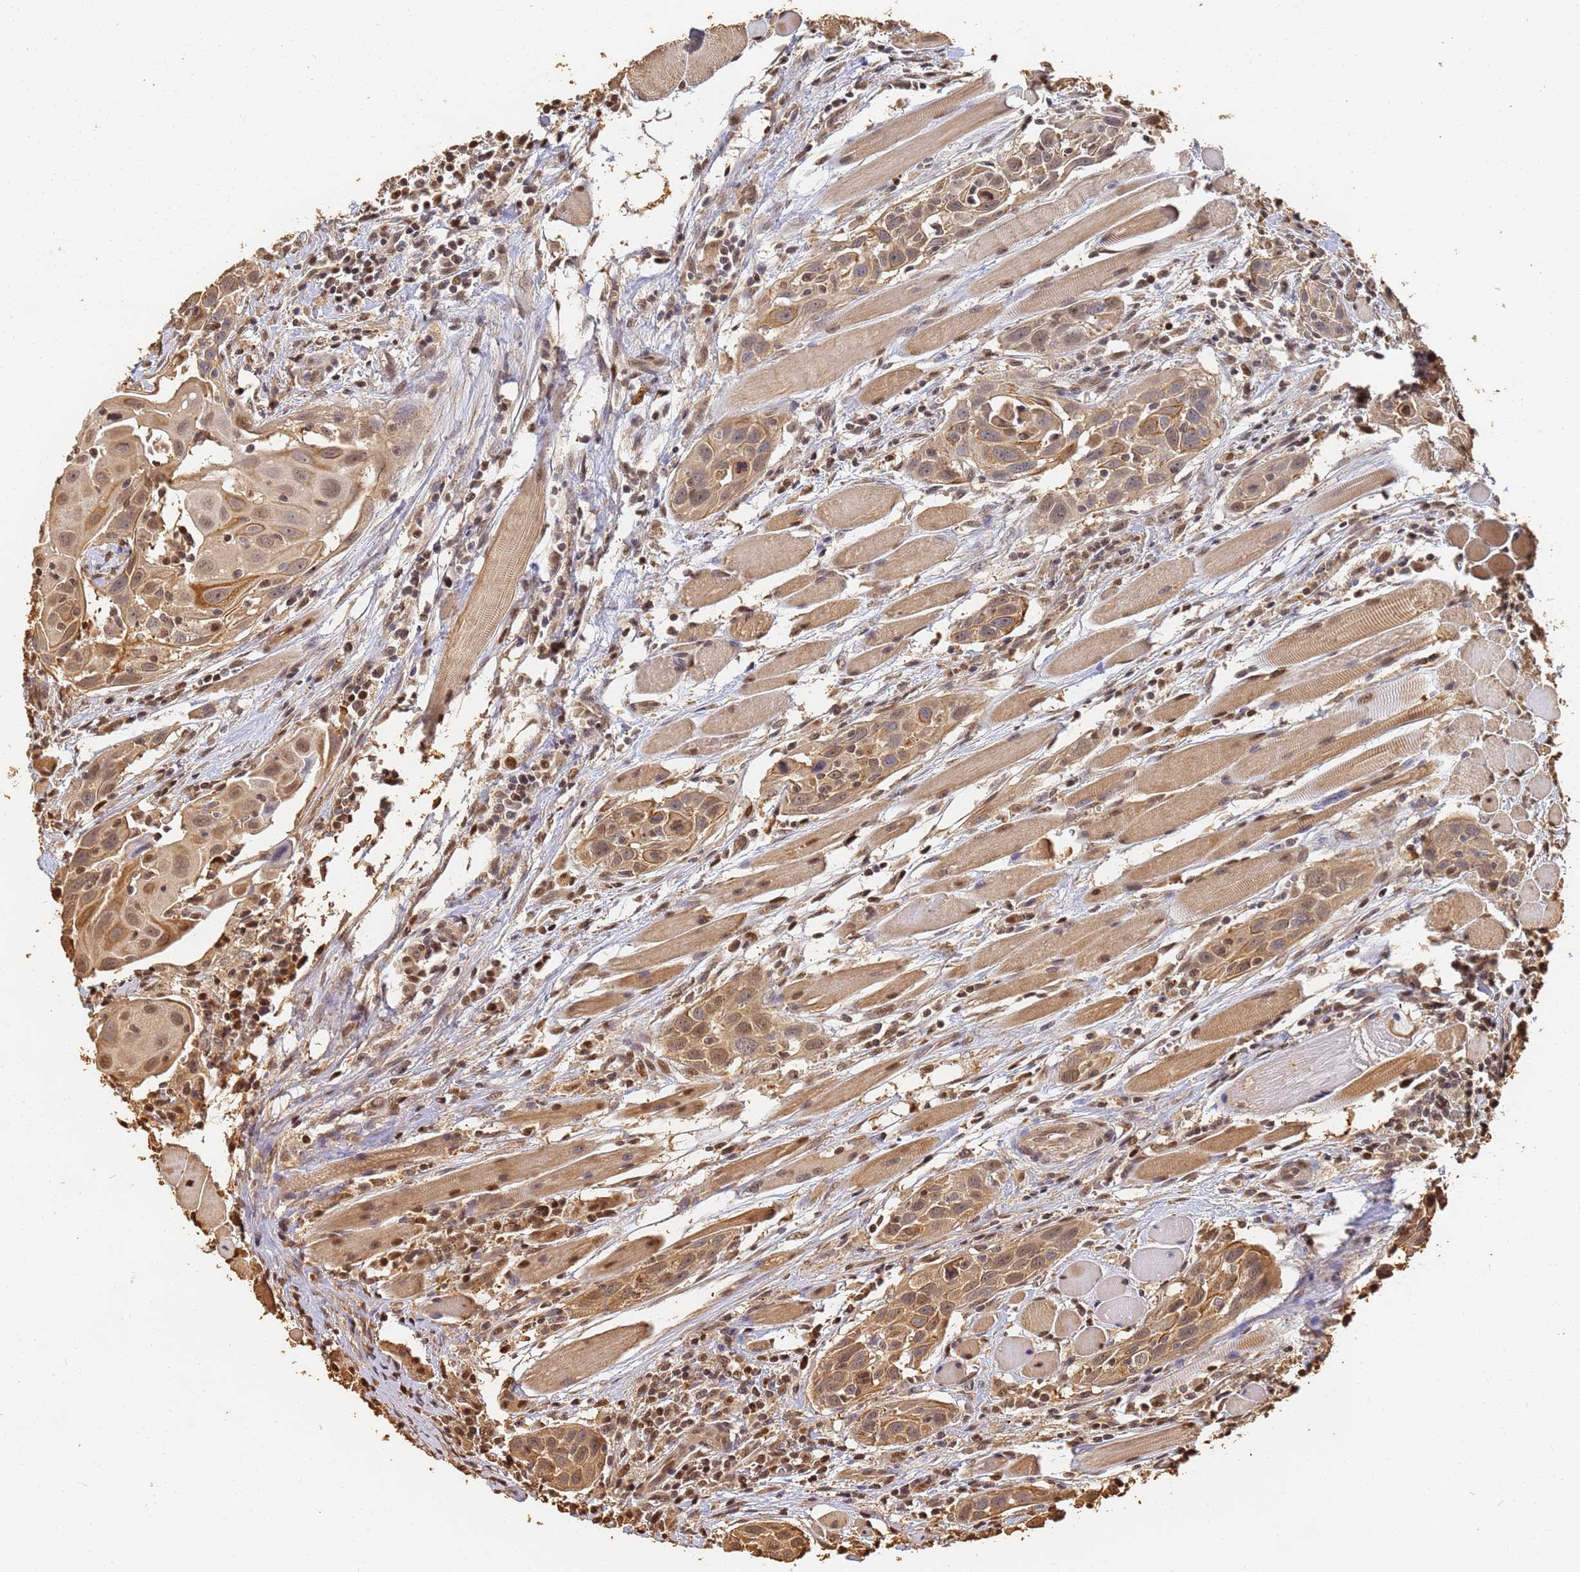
{"staining": {"intensity": "moderate", "quantity": ">75%", "location": "cytoplasmic/membranous,nuclear"}, "tissue": "head and neck cancer", "cell_type": "Tumor cells", "image_type": "cancer", "snomed": [{"axis": "morphology", "description": "Squamous cell carcinoma, NOS"}, {"axis": "topography", "description": "Oral tissue"}, {"axis": "topography", "description": "Head-Neck"}], "caption": "Squamous cell carcinoma (head and neck) stained with a brown dye shows moderate cytoplasmic/membranous and nuclear positive expression in about >75% of tumor cells.", "gene": "JAK2", "patient": {"sex": "female", "age": 50}}